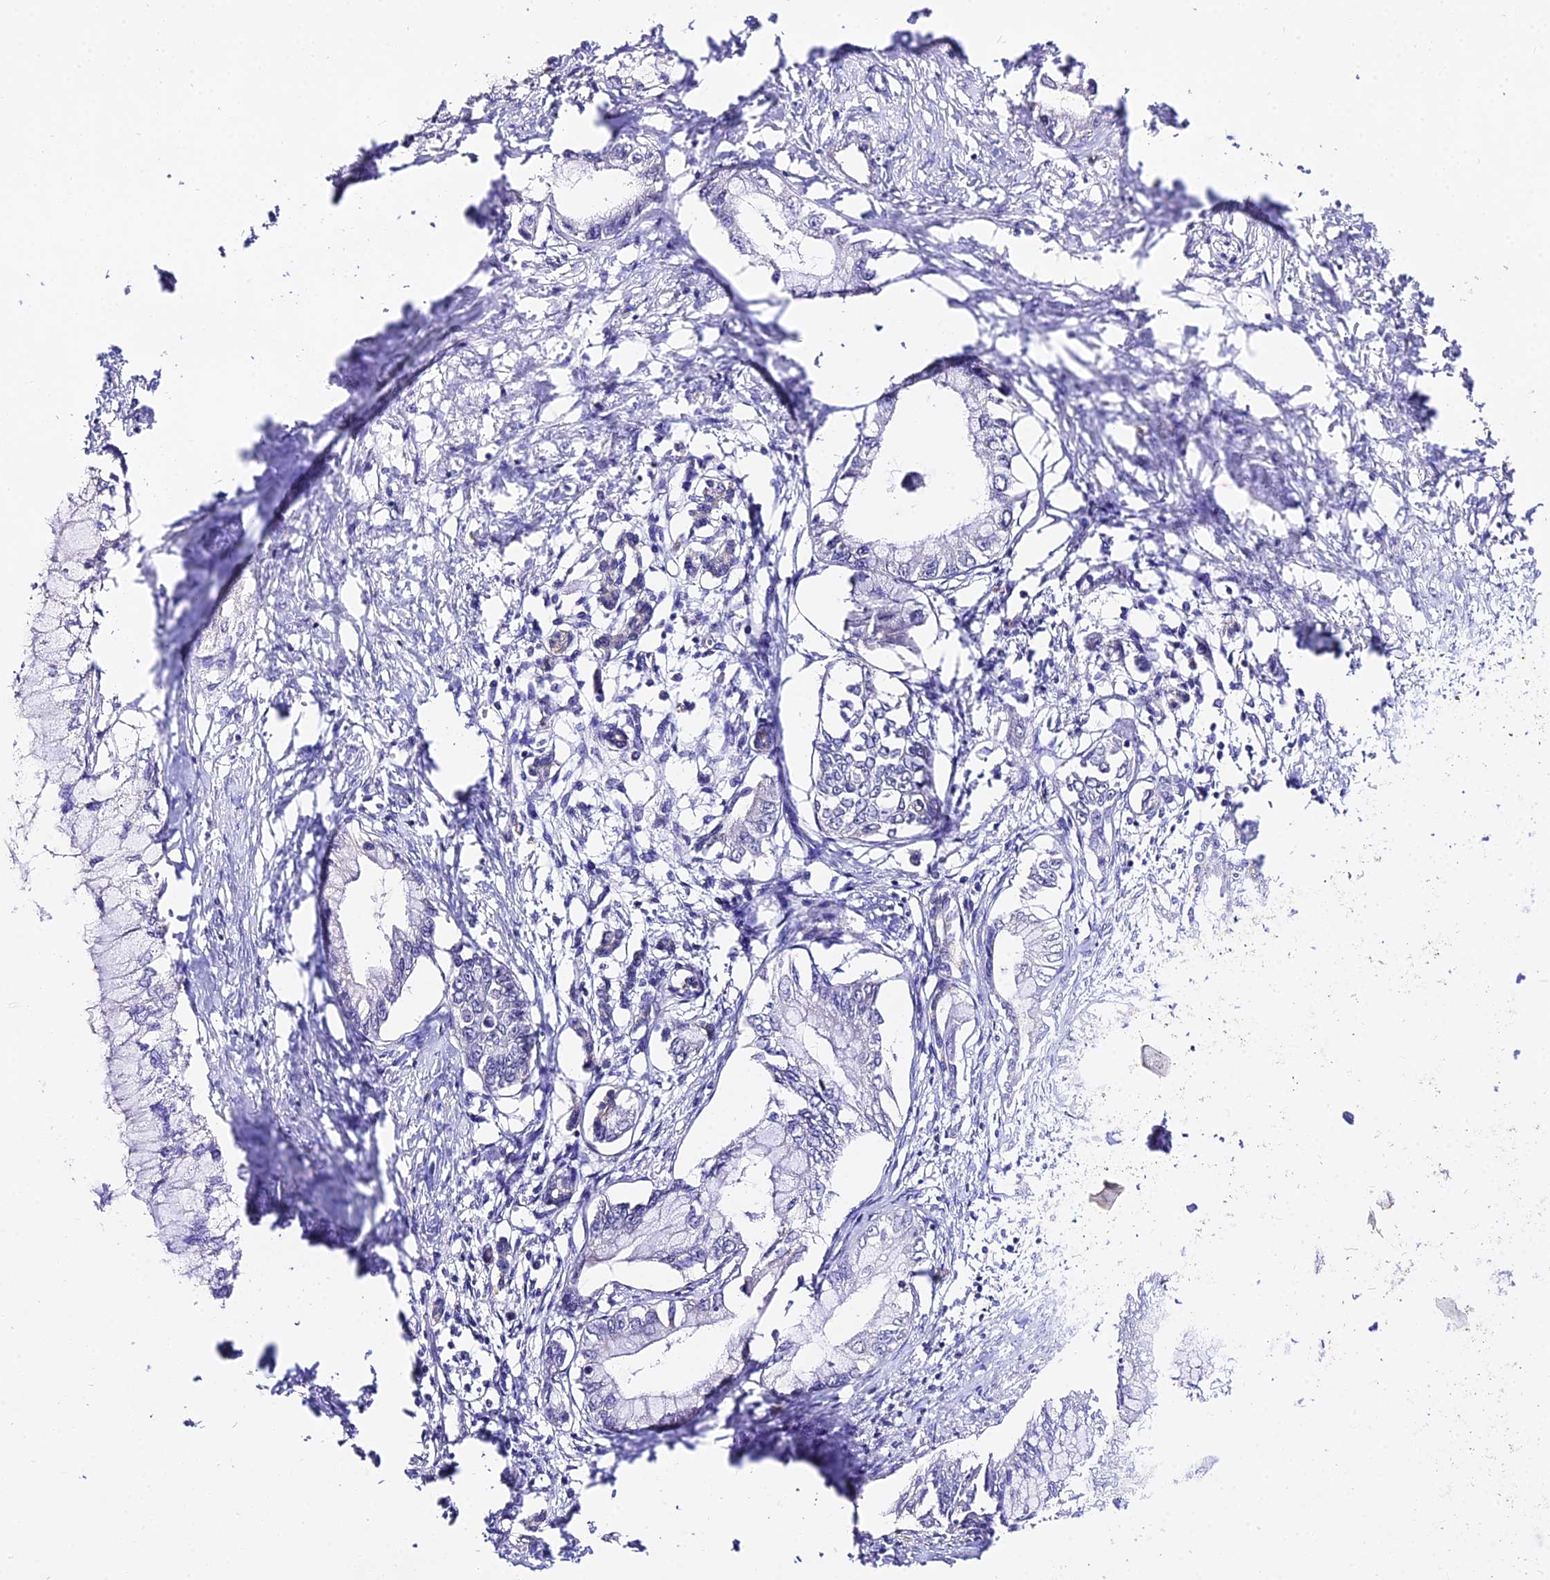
{"staining": {"intensity": "negative", "quantity": "none", "location": "none"}, "tissue": "pancreatic cancer", "cell_type": "Tumor cells", "image_type": "cancer", "snomed": [{"axis": "morphology", "description": "Adenocarcinoma, NOS"}, {"axis": "topography", "description": "Pancreas"}], "caption": "Tumor cells show no significant protein positivity in pancreatic cancer. The staining is performed using DAB brown chromogen with nuclei counter-stained in using hematoxylin.", "gene": "ATP5PB", "patient": {"sex": "male", "age": 48}}